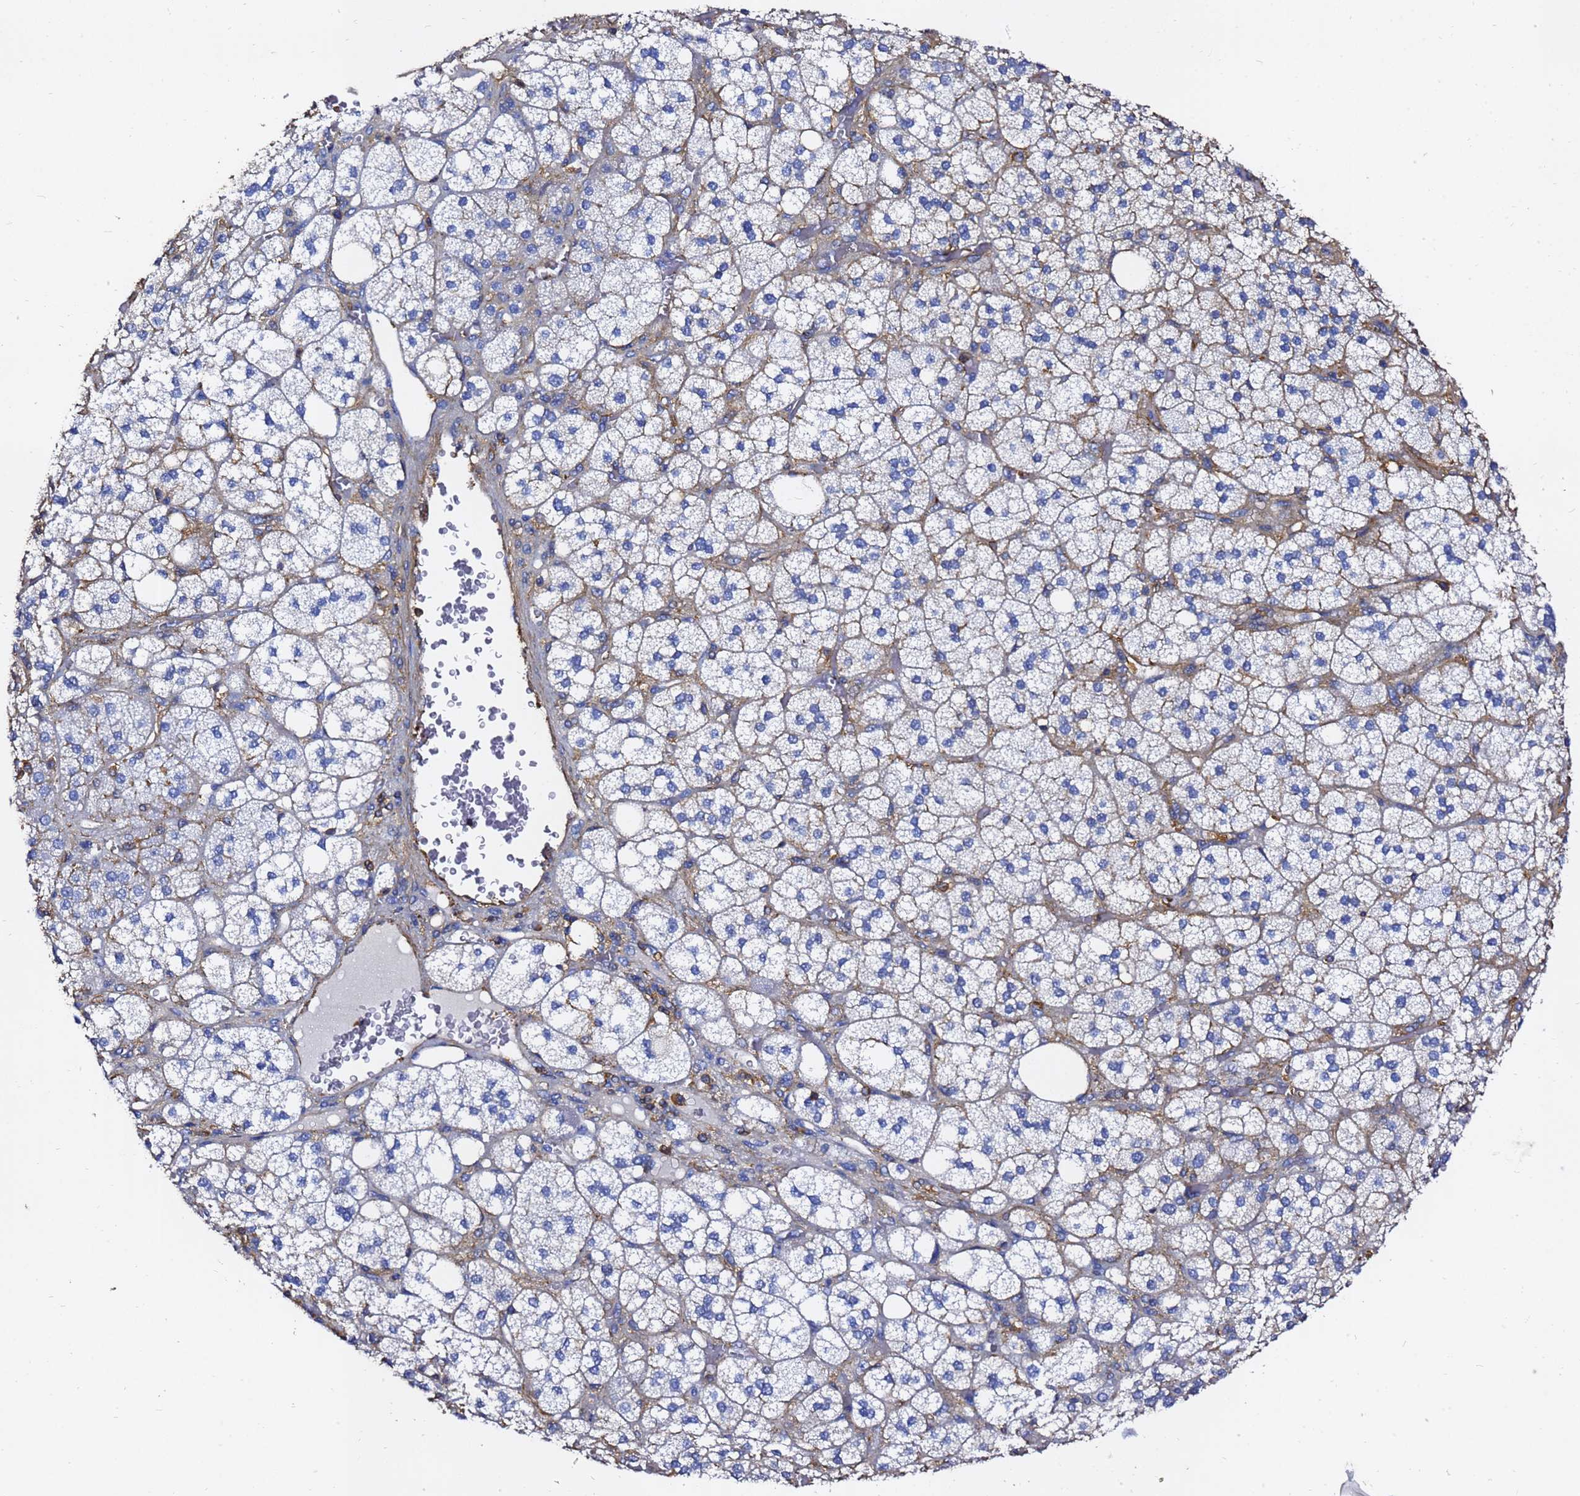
{"staining": {"intensity": "negative", "quantity": "none", "location": "none"}, "tissue": "adrenal gland", "cell_type": "Glandular cells", "image_type": "normal", "snomed": [{"axis": "morphology", "description": "Normal tissue, NOS"}, {"axis": "topography", "description": "Adrenal gland"}], "caption": "Unremarkable adrenal gland was stained to show a protein in brown. There is no significant expression in glandular cells. (DAB IHC with hematoxylin counter stain).", "gene": "ACTA1", "patient": {"sex": "male", "age": 61}}